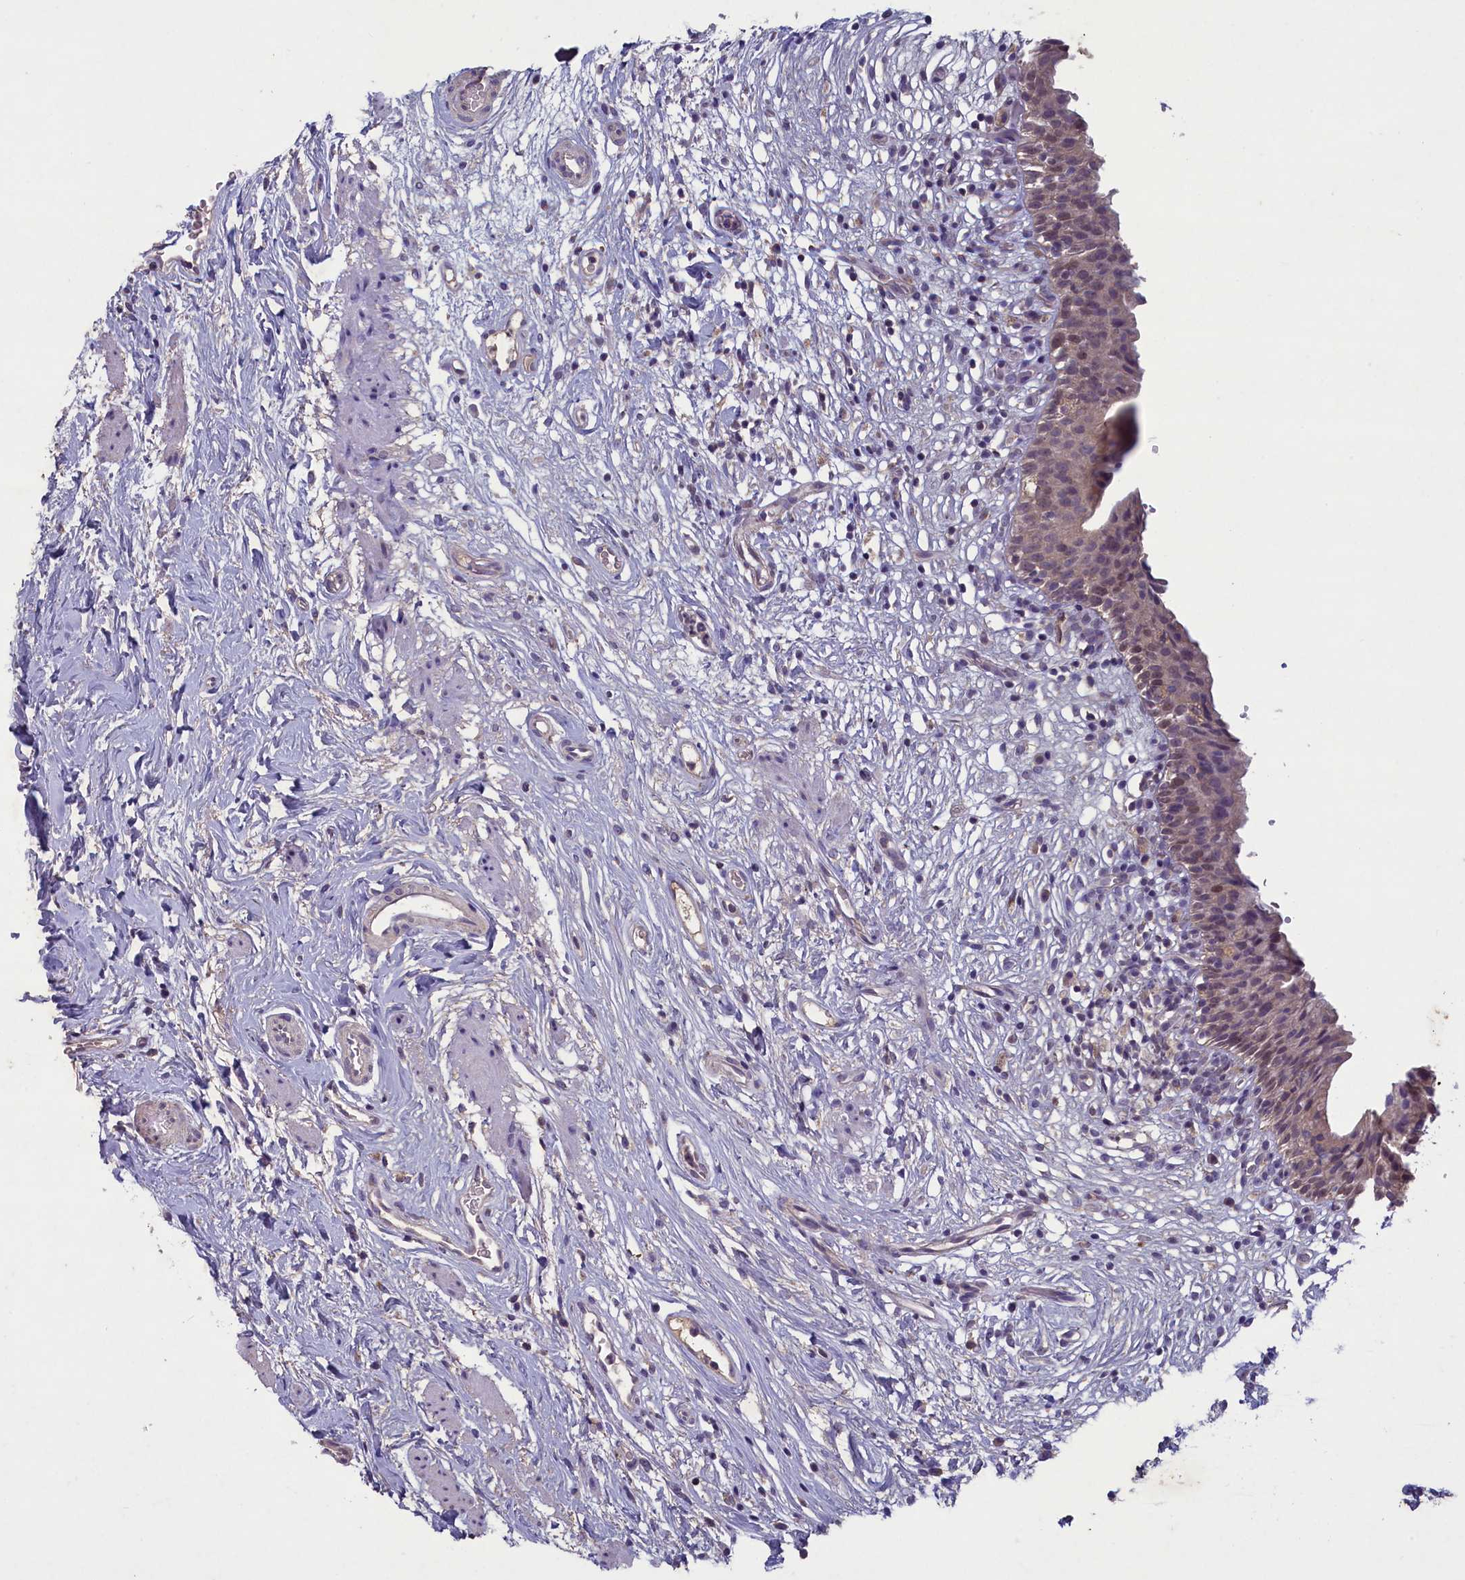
{"staining": {"intensity": "moderate", "quantity": ">75%", "location": "nuclear"}, "tissue": "urinary bladder", "cell_type": "Urothelial cells", "image_type": "normal", "snomed": [{"axis": "morphology", "description": "Normal tissue, NOS"}, {"axis": "morphology", "description": "Inflammation, NOS"}, {"axis": "topography", "description": "Urinary bladder"}], "caption": "Brown immunohistochemical staining in normal human urinary bladder shows moderate nuclear staining in approximately >75% of urothelial cells.", "gene": "ATF7IP2", "patient": {"sex": "male", "age": 63}}